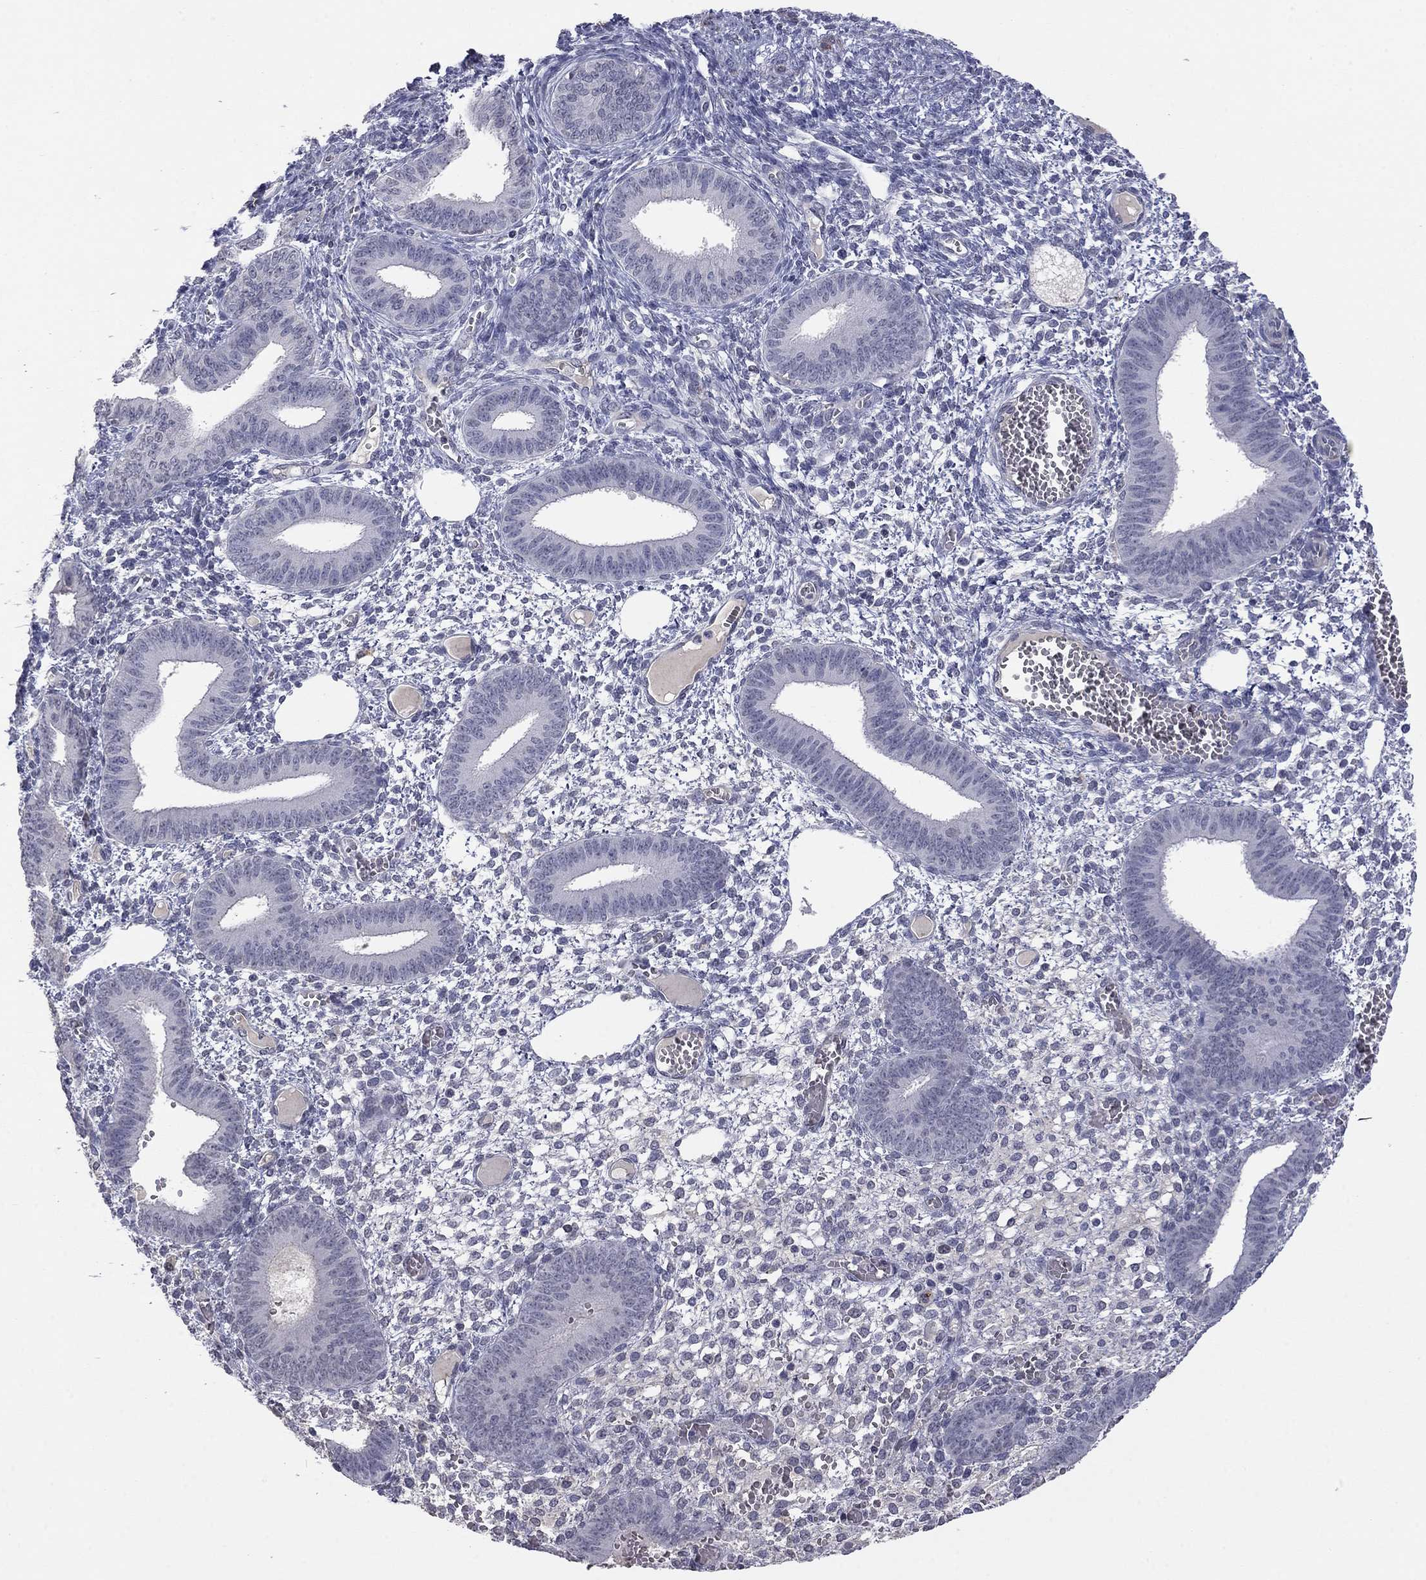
{"staining": {"intensity": "negative", "quantity": "none", "location": "none"}, "tissue": "endometrium", "cell_type": "Cells in endometrial stroma", "image_type": "normal", "snomed": [{"axis": "morphology", "description": "Normal tissue, NOS"}, {"axis": "topography", "description": "Endometrium"}], "caption": "Immunohistochemical staining of unremarkable endometrium demonstrates no significant staining in cells in endometrial stroma. (Immunohistochemistry, brightfield microscopy, high magnification).", "gene": "IP6K3", "patient": {"sex": "female", "age": 42}}